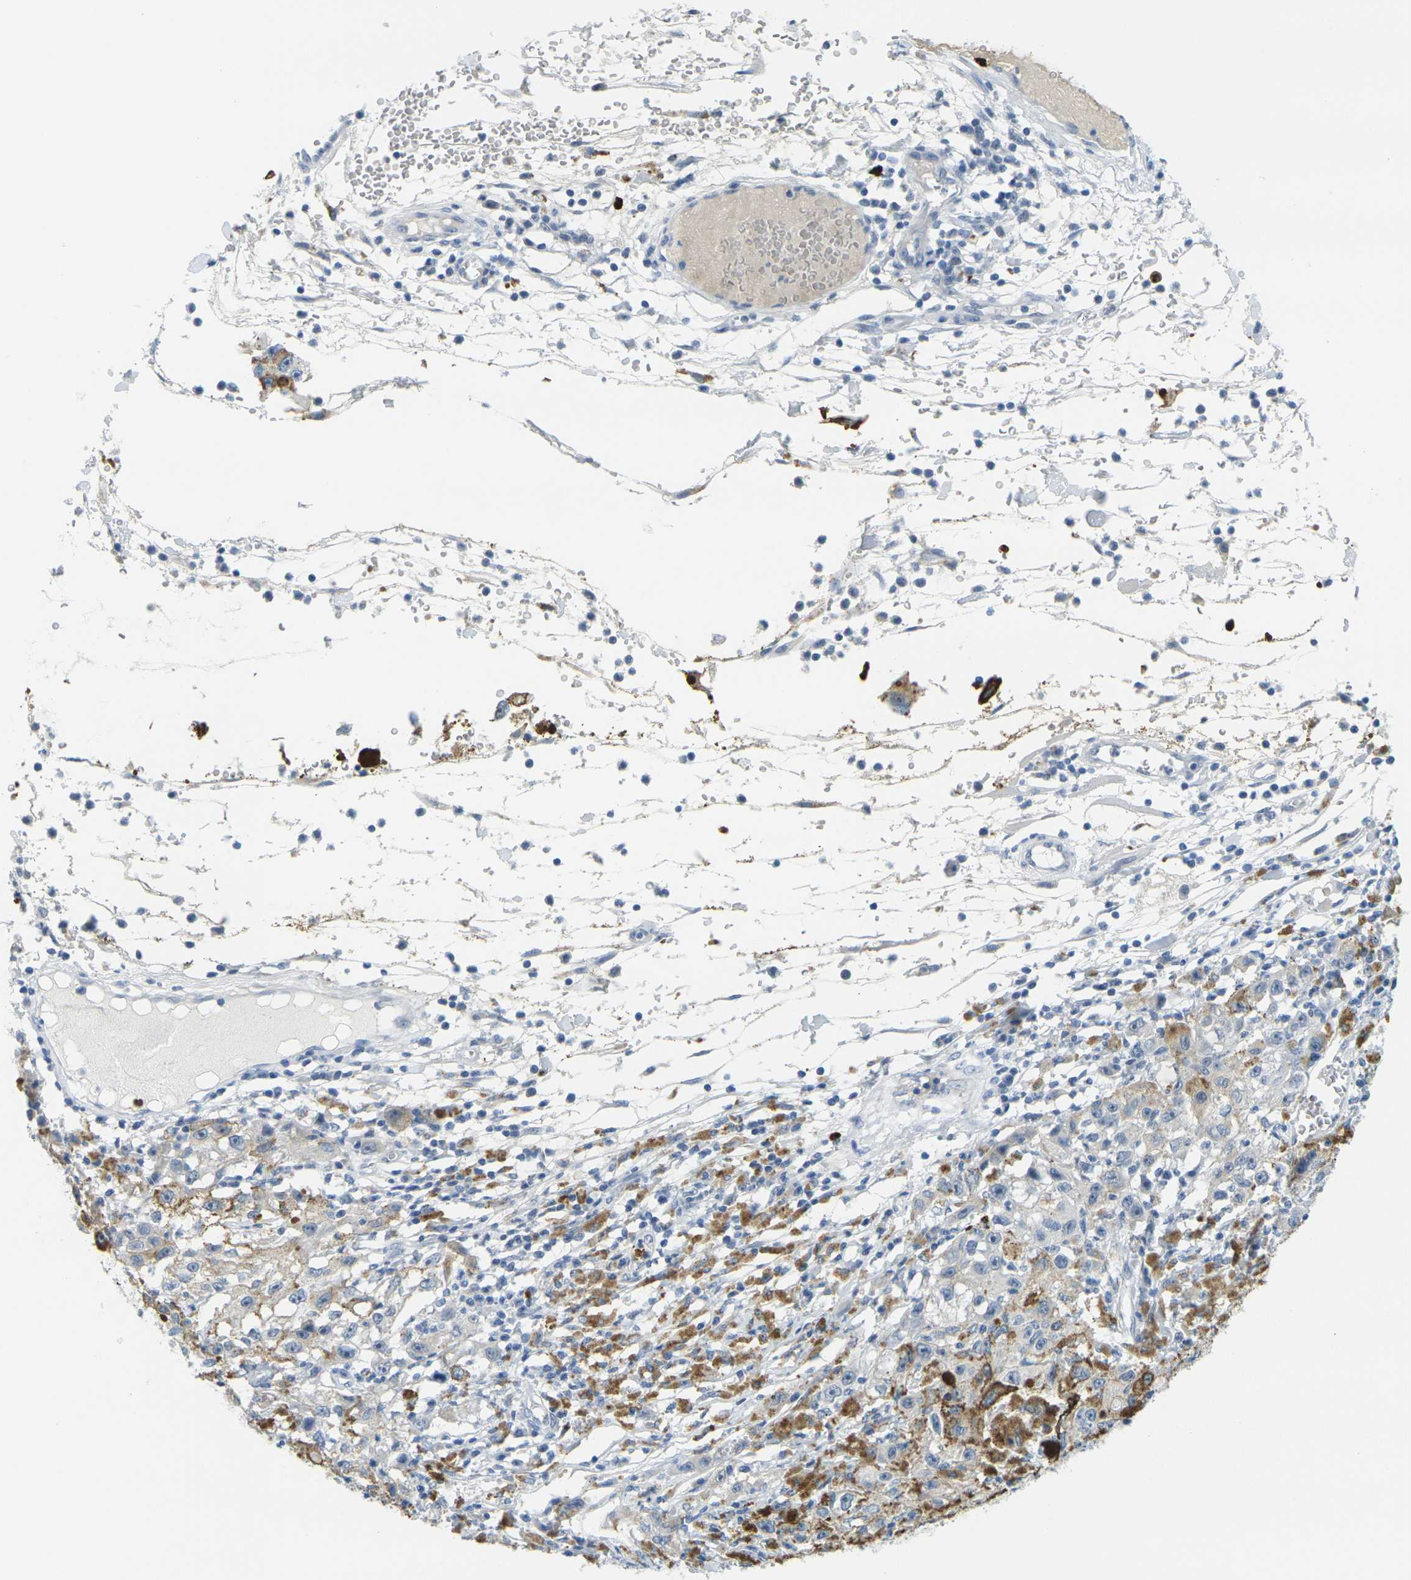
{"staining": {"intensity": "negative", "quantity": "none", "location": "none"}, "tissue": "melanoma", "cell_type": "Tumor cells", "image_type": "cancer", "snomed": [{"axis": "morphology", "description": "Malignant melanoma in situ"}, {"axis": "morphology", "description": "Malignant melanoma, NOS"}, {"axis": "topography", "description": "Skin"}], "caption": "Image shows no significant protein expression in tumor cells of melanoma. The staining was performed using DAB to visualize the protein expression in brown, while the nuclei were stained in blue with hematoxylin (Magnification: 20x).", "gene": "GPR15", "patient": {"sex": "female", "age": 88}}